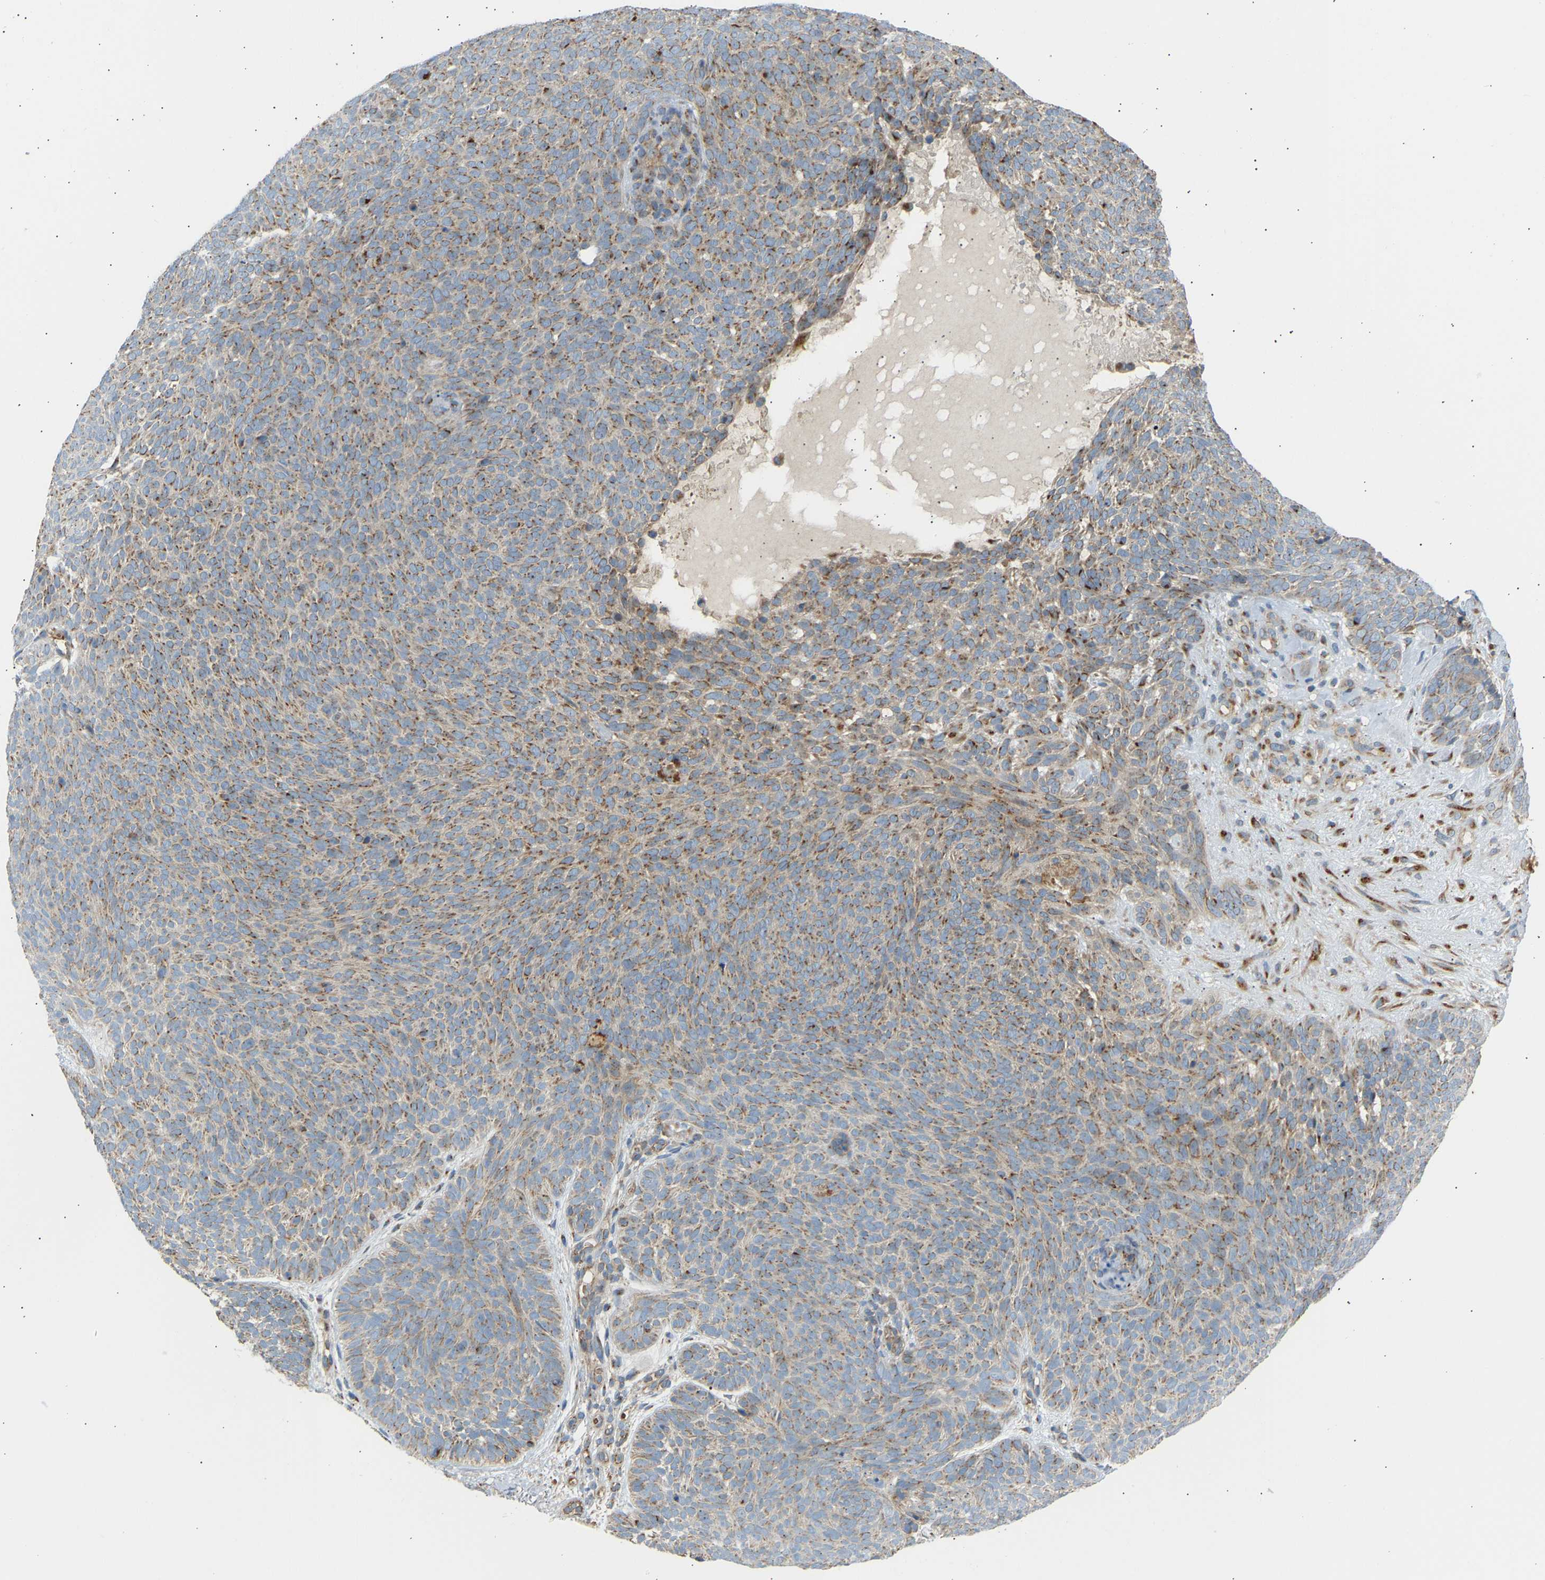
{"staining": {"intensity": "moderate", "quantity": ">75%", "location": "cytoplasmic/membranous"}, "tissue": "skin cancer", "cell_type": "Tumor cells", "image_type": "cancer", "snomed": [{"axis": "morphology", "description": "Basal cell carcinoma"}, {"axis": "topography", "description": "Skin"}], "caption": "Approximately >75% of tumor cells in human skin cancer exhibit moderate cytoplasmic/membranous protein expression as visualized by brown immunohistochemical staining.", "gene": "YIPF2", "patient": {"sex": "male", "age": 61}}